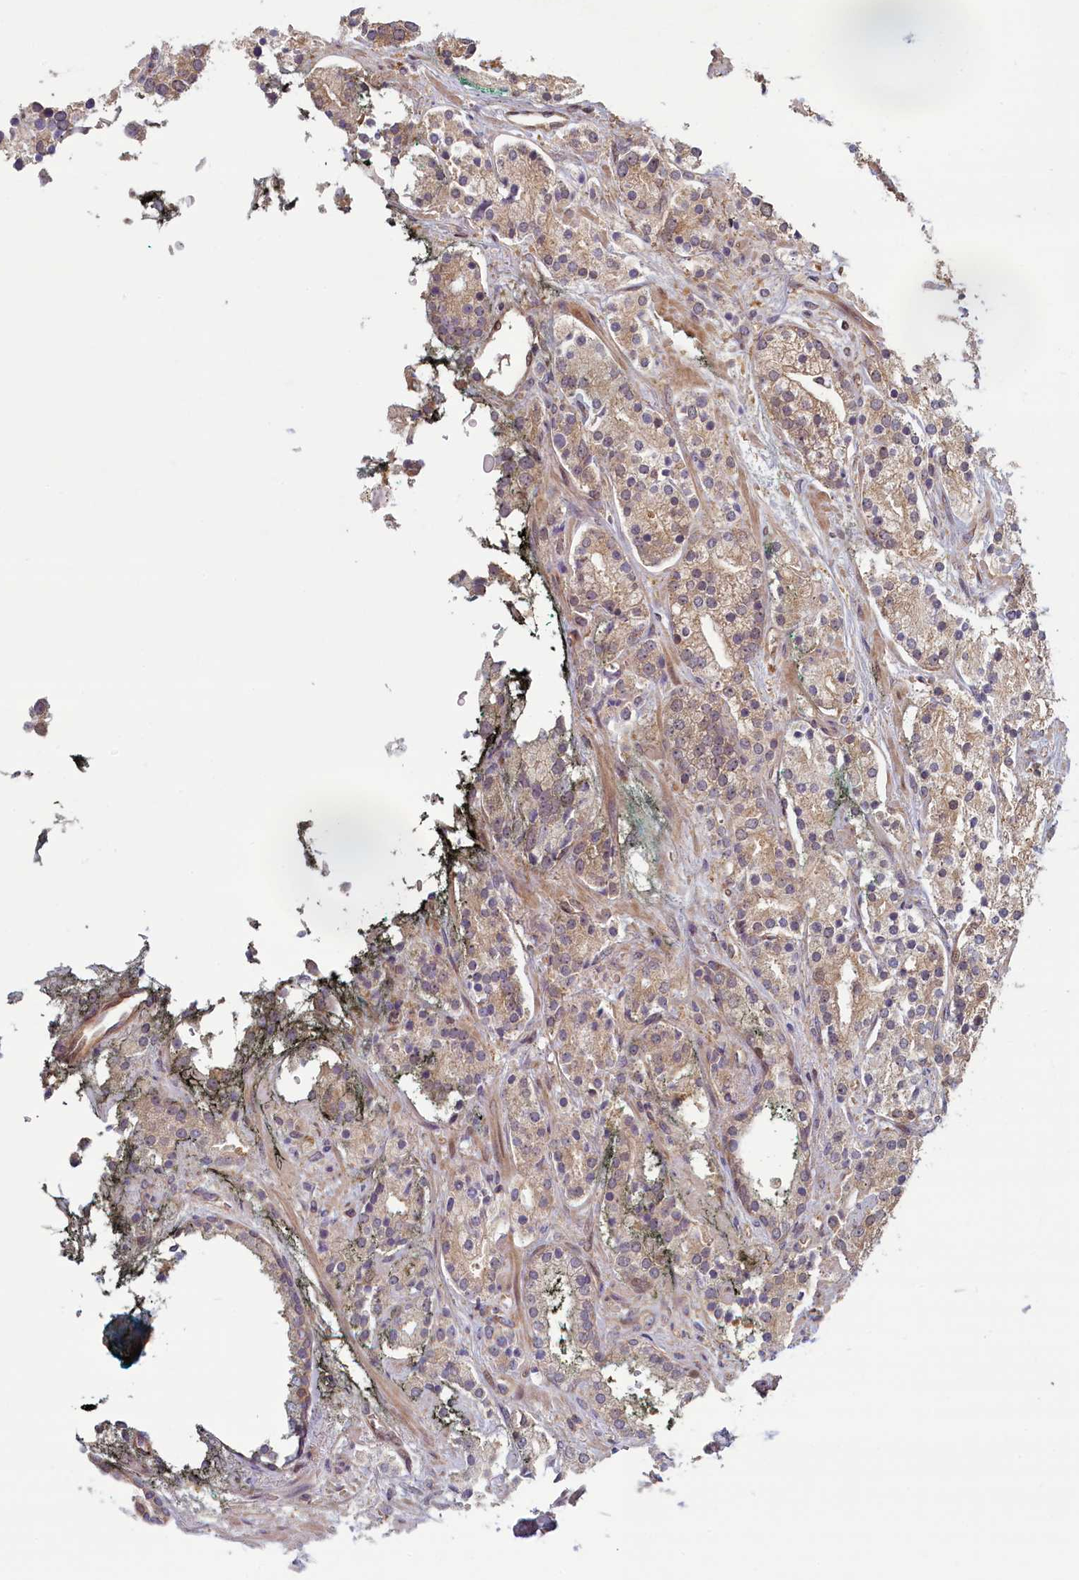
{"staining": {"intensity": "weak", "quantity": "25%-75%", "location": "cytoplasmic/membranous"}, "tissue": "prostate cancer", "cell_type": "Tumor cells", "image_type": "cancer", "snomed": [{"axis": "morphology", "description": "Adenocarcinoma, High grade"}, {"axis": "topography", "description": "Prostate"}], "caption": "Prostate cancer (adenocarcinoma (high-grade)) tissue reveals weak cytoplasmic/membranous positivity in approximately 25%-75% of tumor cells", "gene": "CIAO2B", "patient": {"sex": "male", "age": 71}}